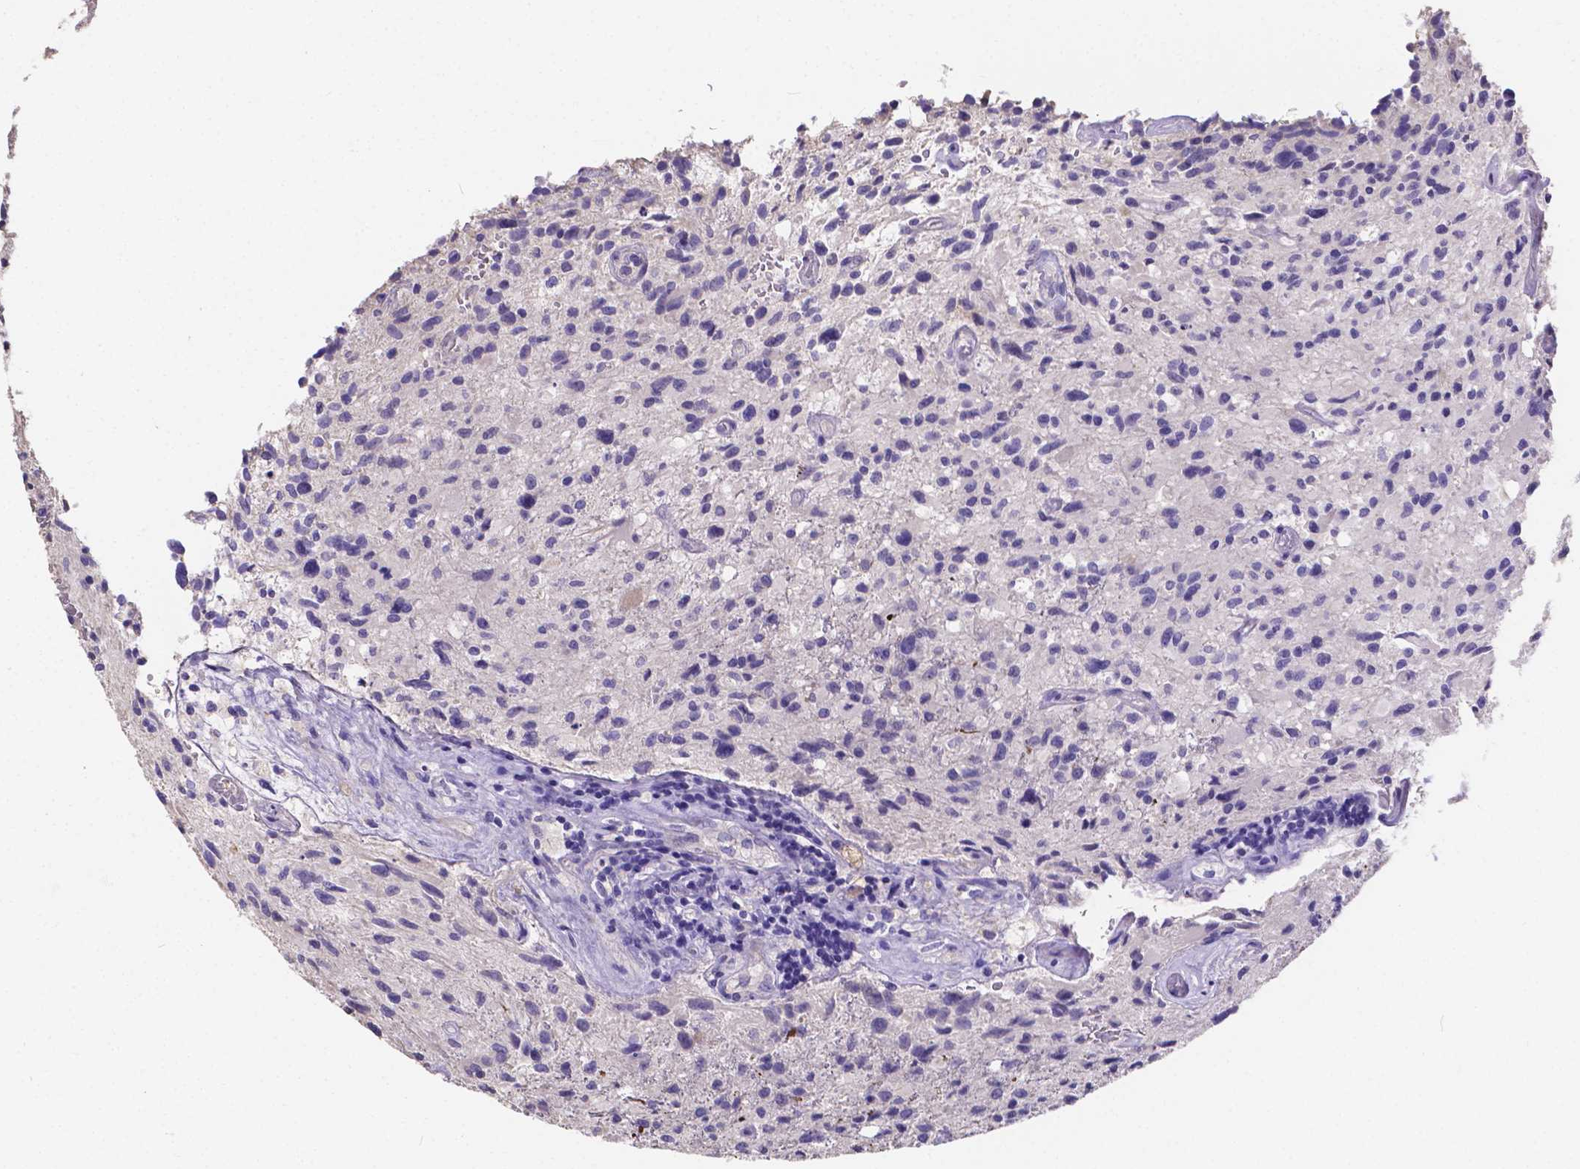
{"staining": {"intensity": "negative", "quantity": "none", "location": "none"}, "tissue": "glioma", "cell_type": "Tumor cells", "image_type": "cancer", "snomed": [{"axis": "morphology", "description": "Glioma, malignant, High grade"}, {"axis": "topography", "description": "Brain"}], "caption": "A micrograph of malignant glioma (high-grade) stained for a protein shows no brown staining in tumor cells. (Brightfield microscopy of DAB IHC at high magnification).", "gene": "ATP6V1D", "patient": {"sex": "male", "age": 63}}